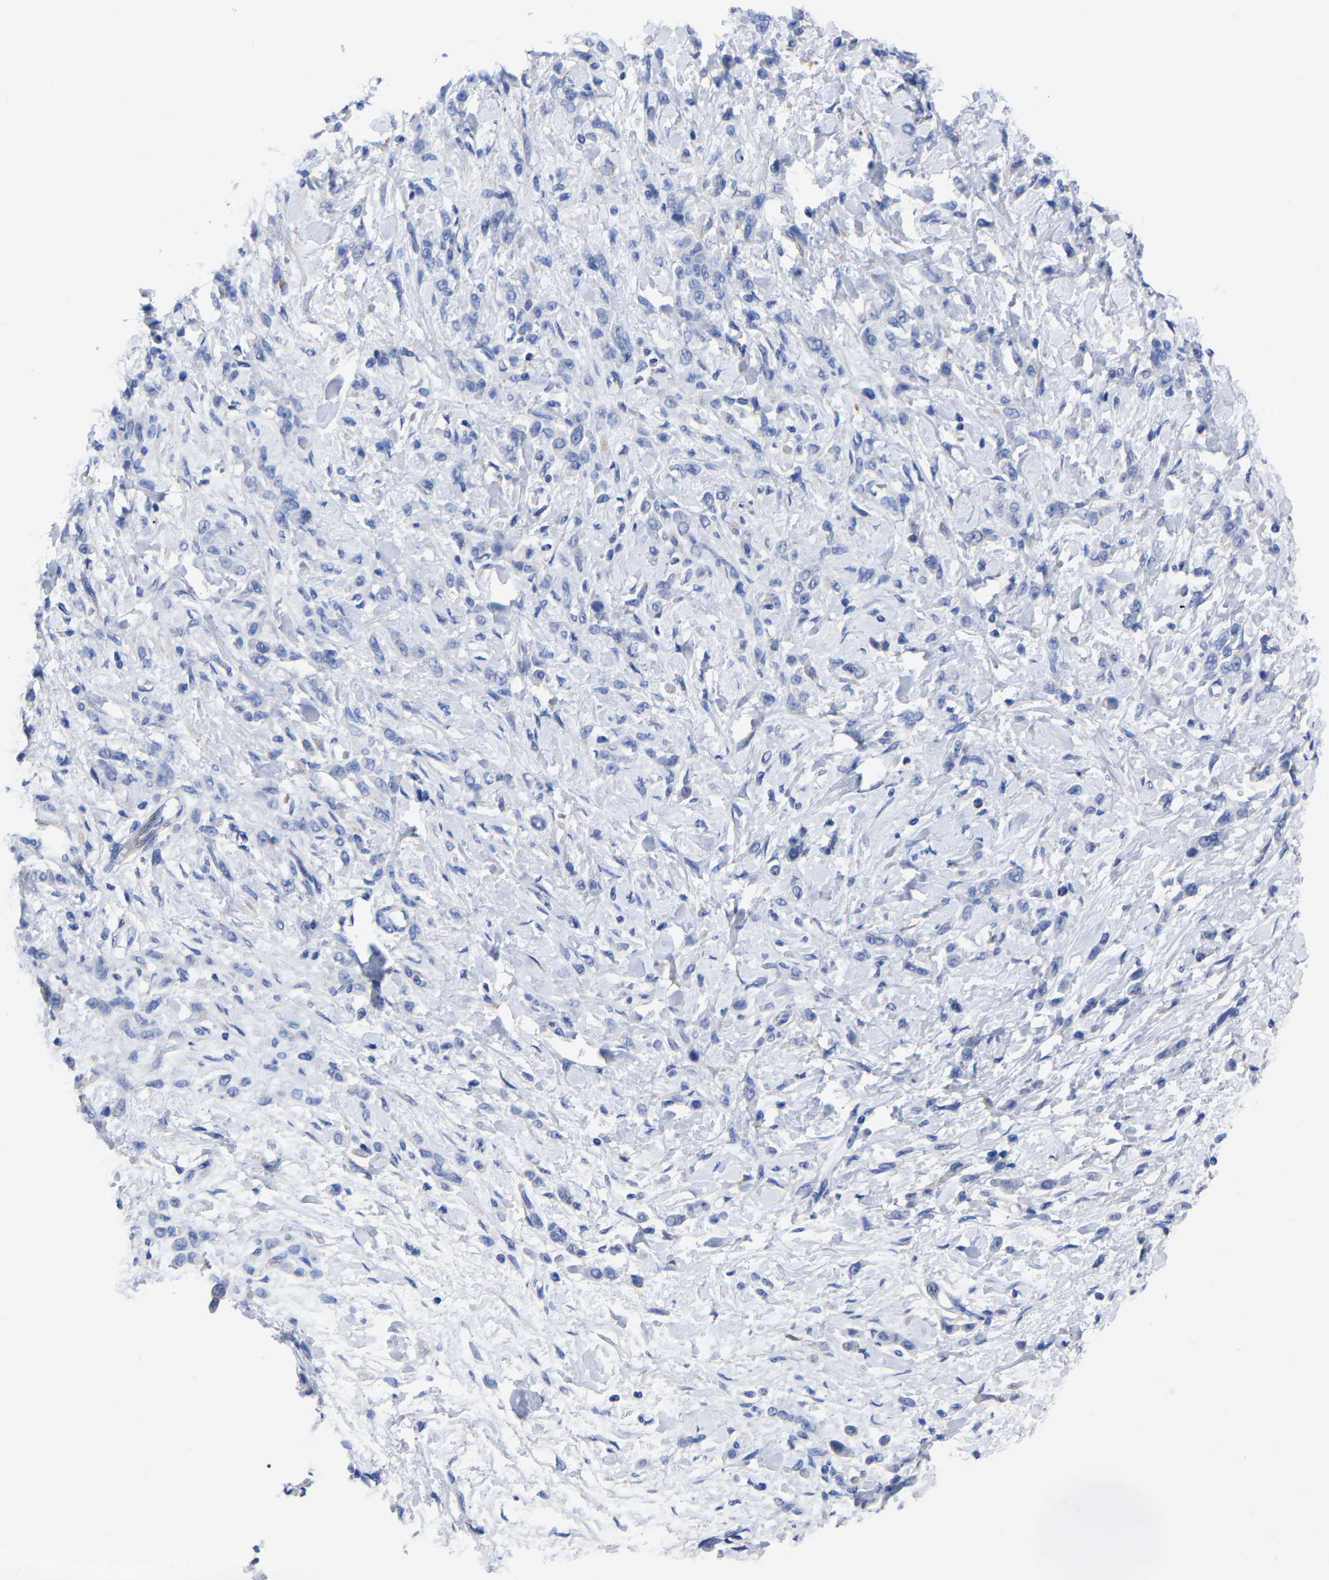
{"staining": {"intensity": "negative", "quantity": "none", "location": "none"}, "tissue": "stomach cancer", "cell_type": "Tumor cells", "image_type": "cancer", "snomed": [{"axis": "morphology", "description": "Normal tissue, NOS"}, {"axis": "morphology", "description": "Adenocarcinoma, NOS"}, {"axis": "topography", "description": "Stomach"}], "caption": "A high-resolution micrograph shows immunohistochemistry staining of stomach adenocarcinoma, which exhibits no significant positivity in tumor cells. (Stains: DAB (3,3'-diaminobenzidine) immunohistochemistry with hematoxylin counter stain, Microscopy: brightfield microscopy at high magnification).", "gene": "GDF3", "patient": {"sex": "male", "age": 82}}